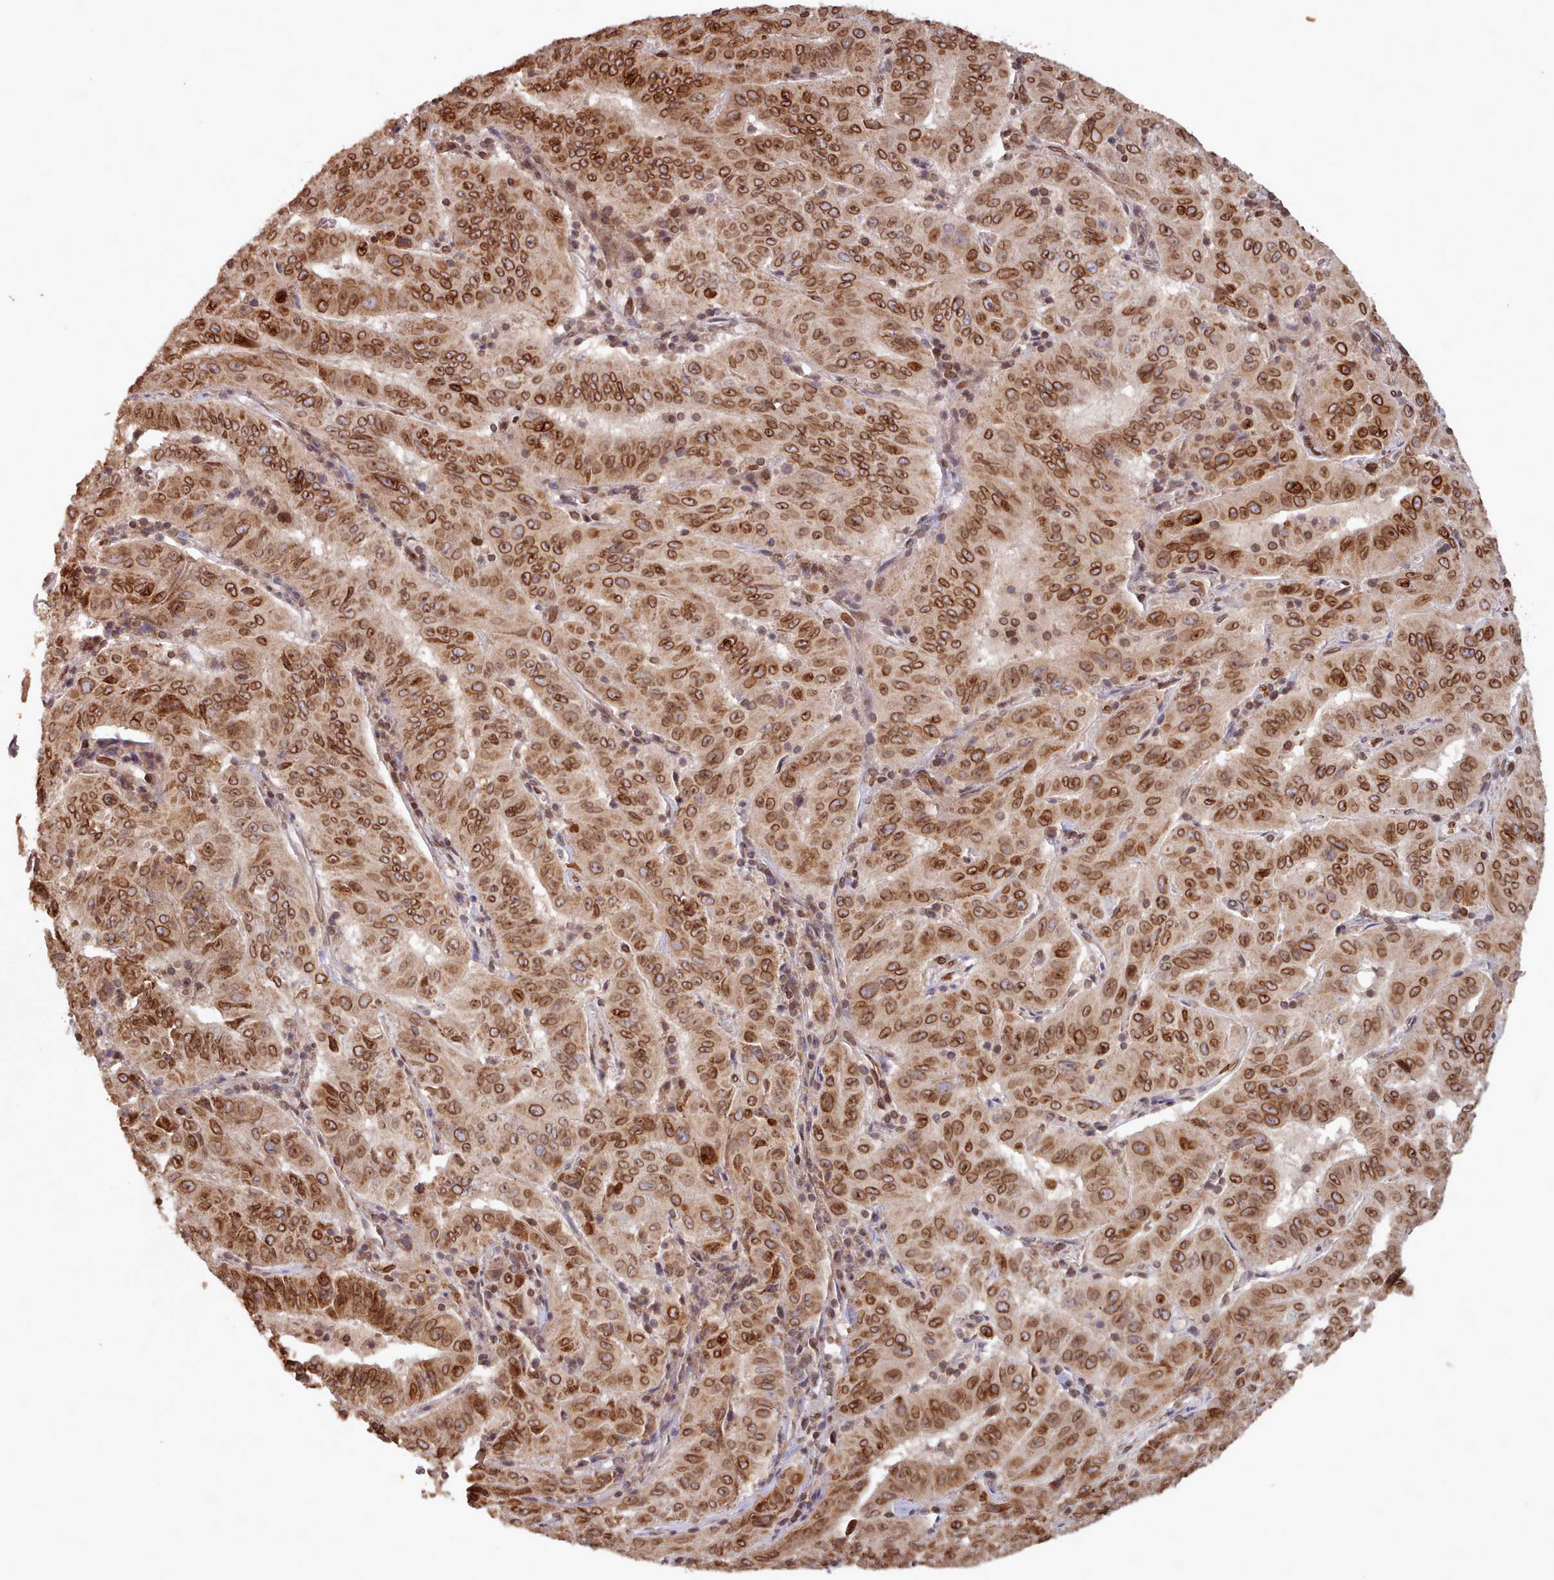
{"staining": {"intensity": "moderate", "quantity": ">75%", "location": "cytoplasmic/membranous,nuclear"}, "tissue": "pancreatic cancer", "cell_type": "Tumor cells", "image_type": "cancer", "snomed": [{"axis": "morphology", "description": "Adenocarcinoma, NOS"}, {"axis": "topography", "description": "Pancreas"}], "caption": "Protein staining displays moderate cytoplasmic/membranous and nuclear expression in approximately >75% of tumor cells in pancreatic adenocarcinoma.", "gene": "TOR1AIP1", "patient": {"sex": "male", "age": 63}}